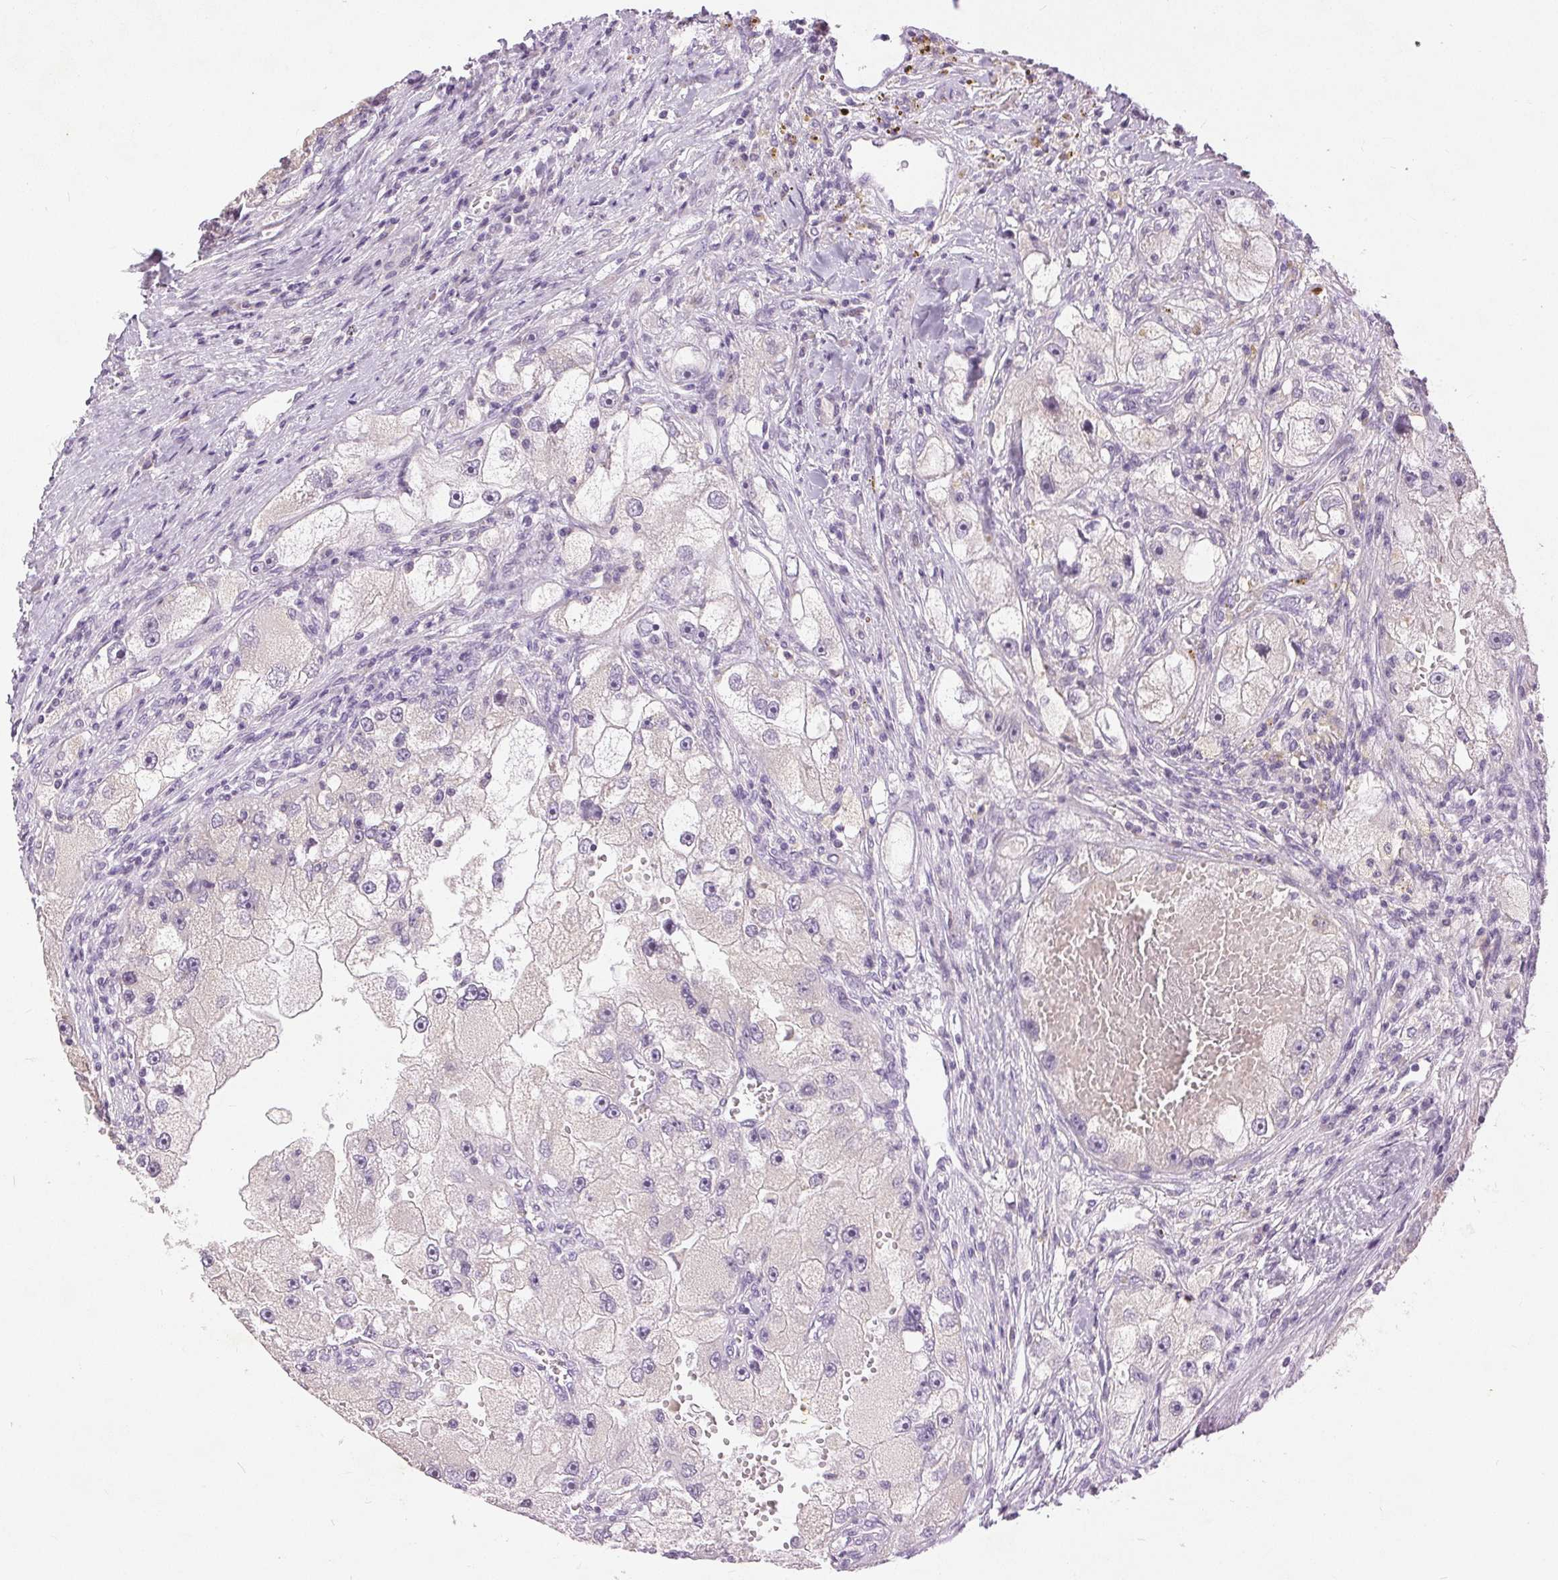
{"staining": {"intensity": "negative", "quantity": "none", "location": "none"}, "tissue": "renal cancer", "cell_type": "Tumor cells", "image_type": "cancer", "snomed": [{"axis": "morphology", "description": "Adenocarcinoma, NOS"}, {"axis": "topography", "description": "Kidney"}], "caption": "High magnification brightfield microscopy of renal cancer stained with DAB (3,3'-diaminobenzidine) (brown) and counterstained with hematoxylin (blue): tumor cells show no significant staining.", "gene": "DSG3", "patient": {"sex": "male", "age": 63}}